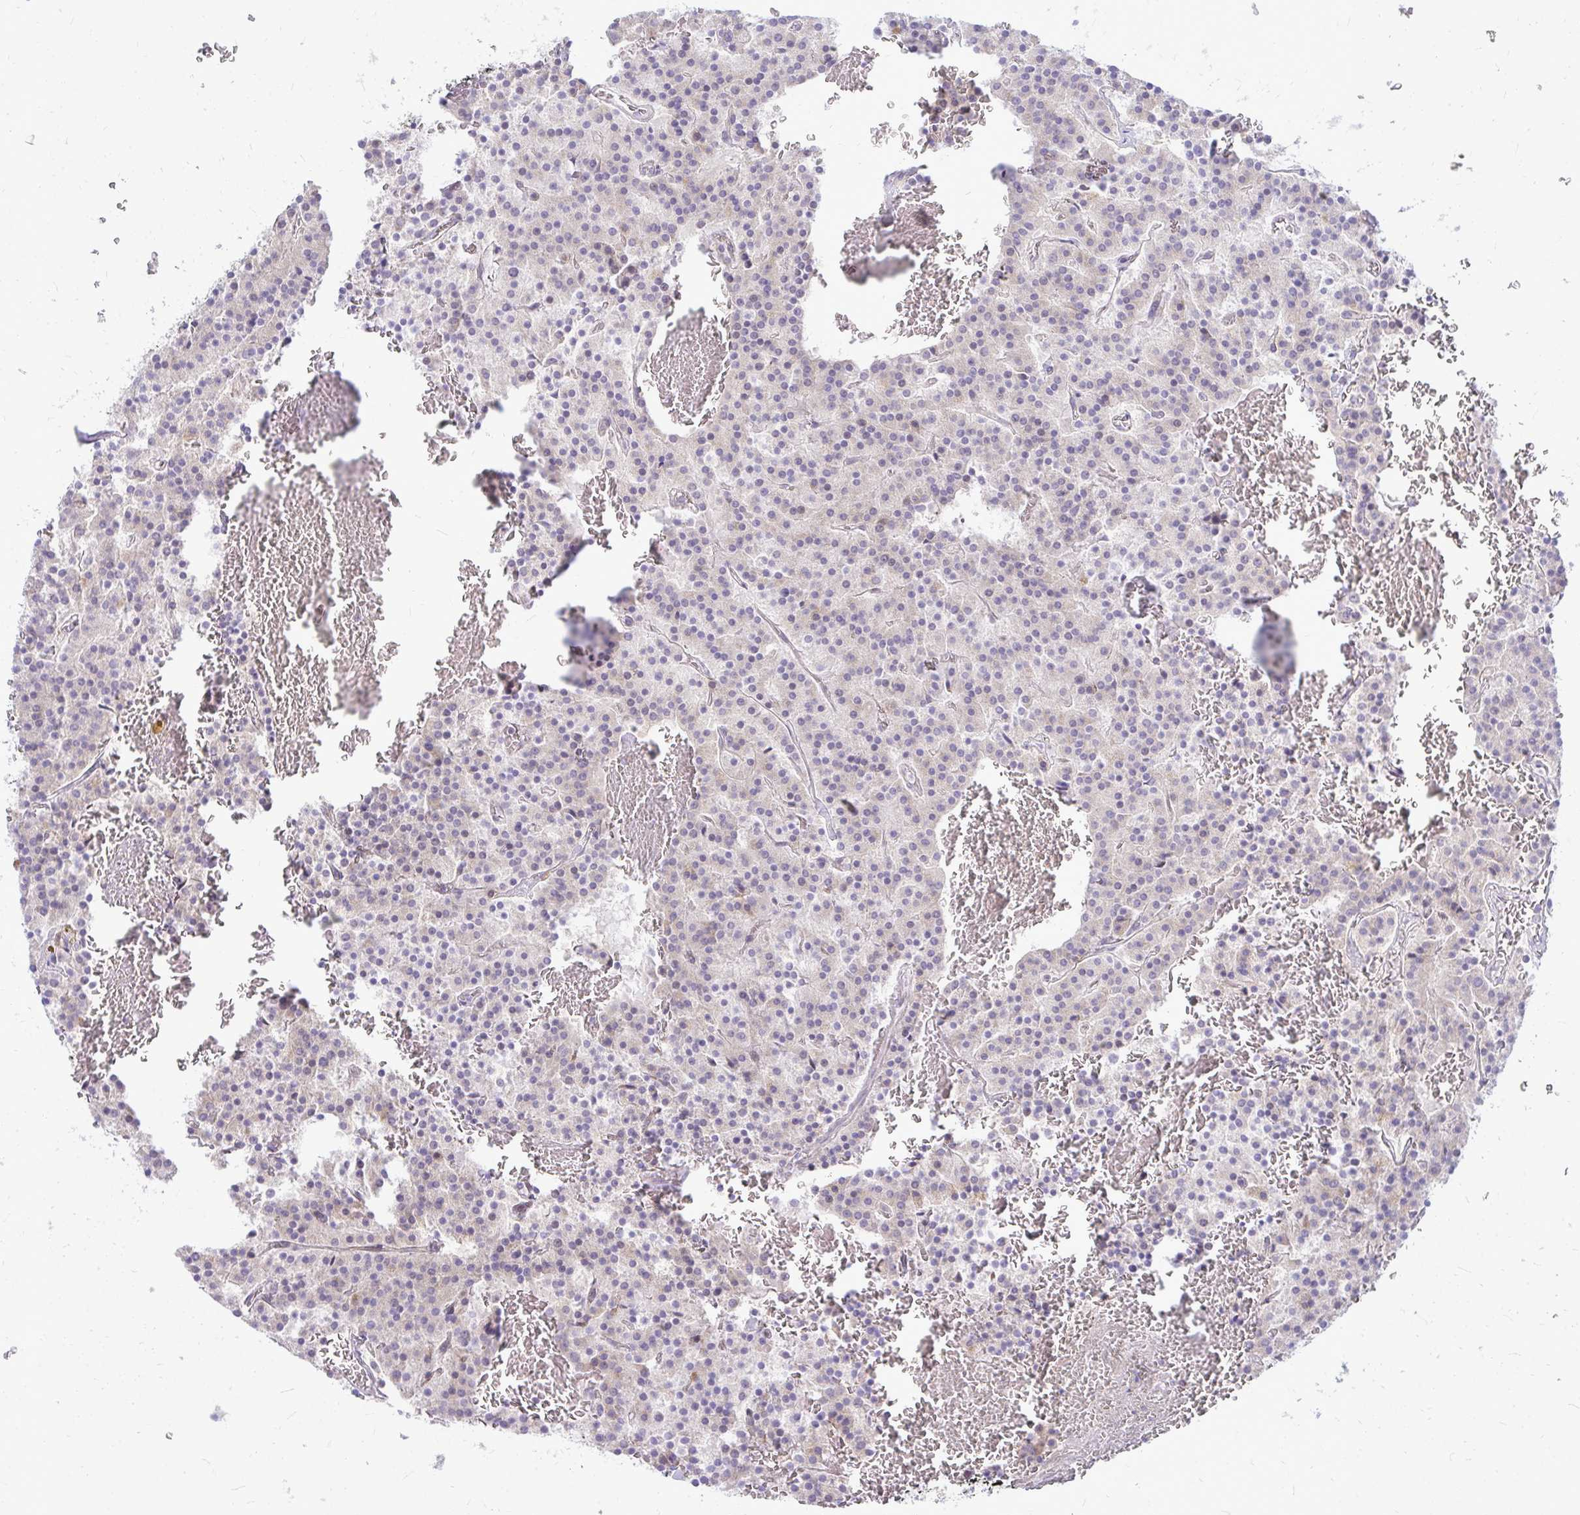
{"staining": {"intensity": "negative", "quantity": "none", "location": "none"}, "tissue": "carcinoid", "cell_type": "Tumor cells", "image_type": "cancer", "snomed": [{"axis": "morphology", "description": "Carcinoid, malignant, NOS"}, {"axis": "topography", "description": "Lung"}], "caption": "Carcinoid stained for a protein using immunohistochemistry displays no positivity tumor cells.", "gene": "ZSCAN25", "patient": {"sex": "male", "age": 70}}